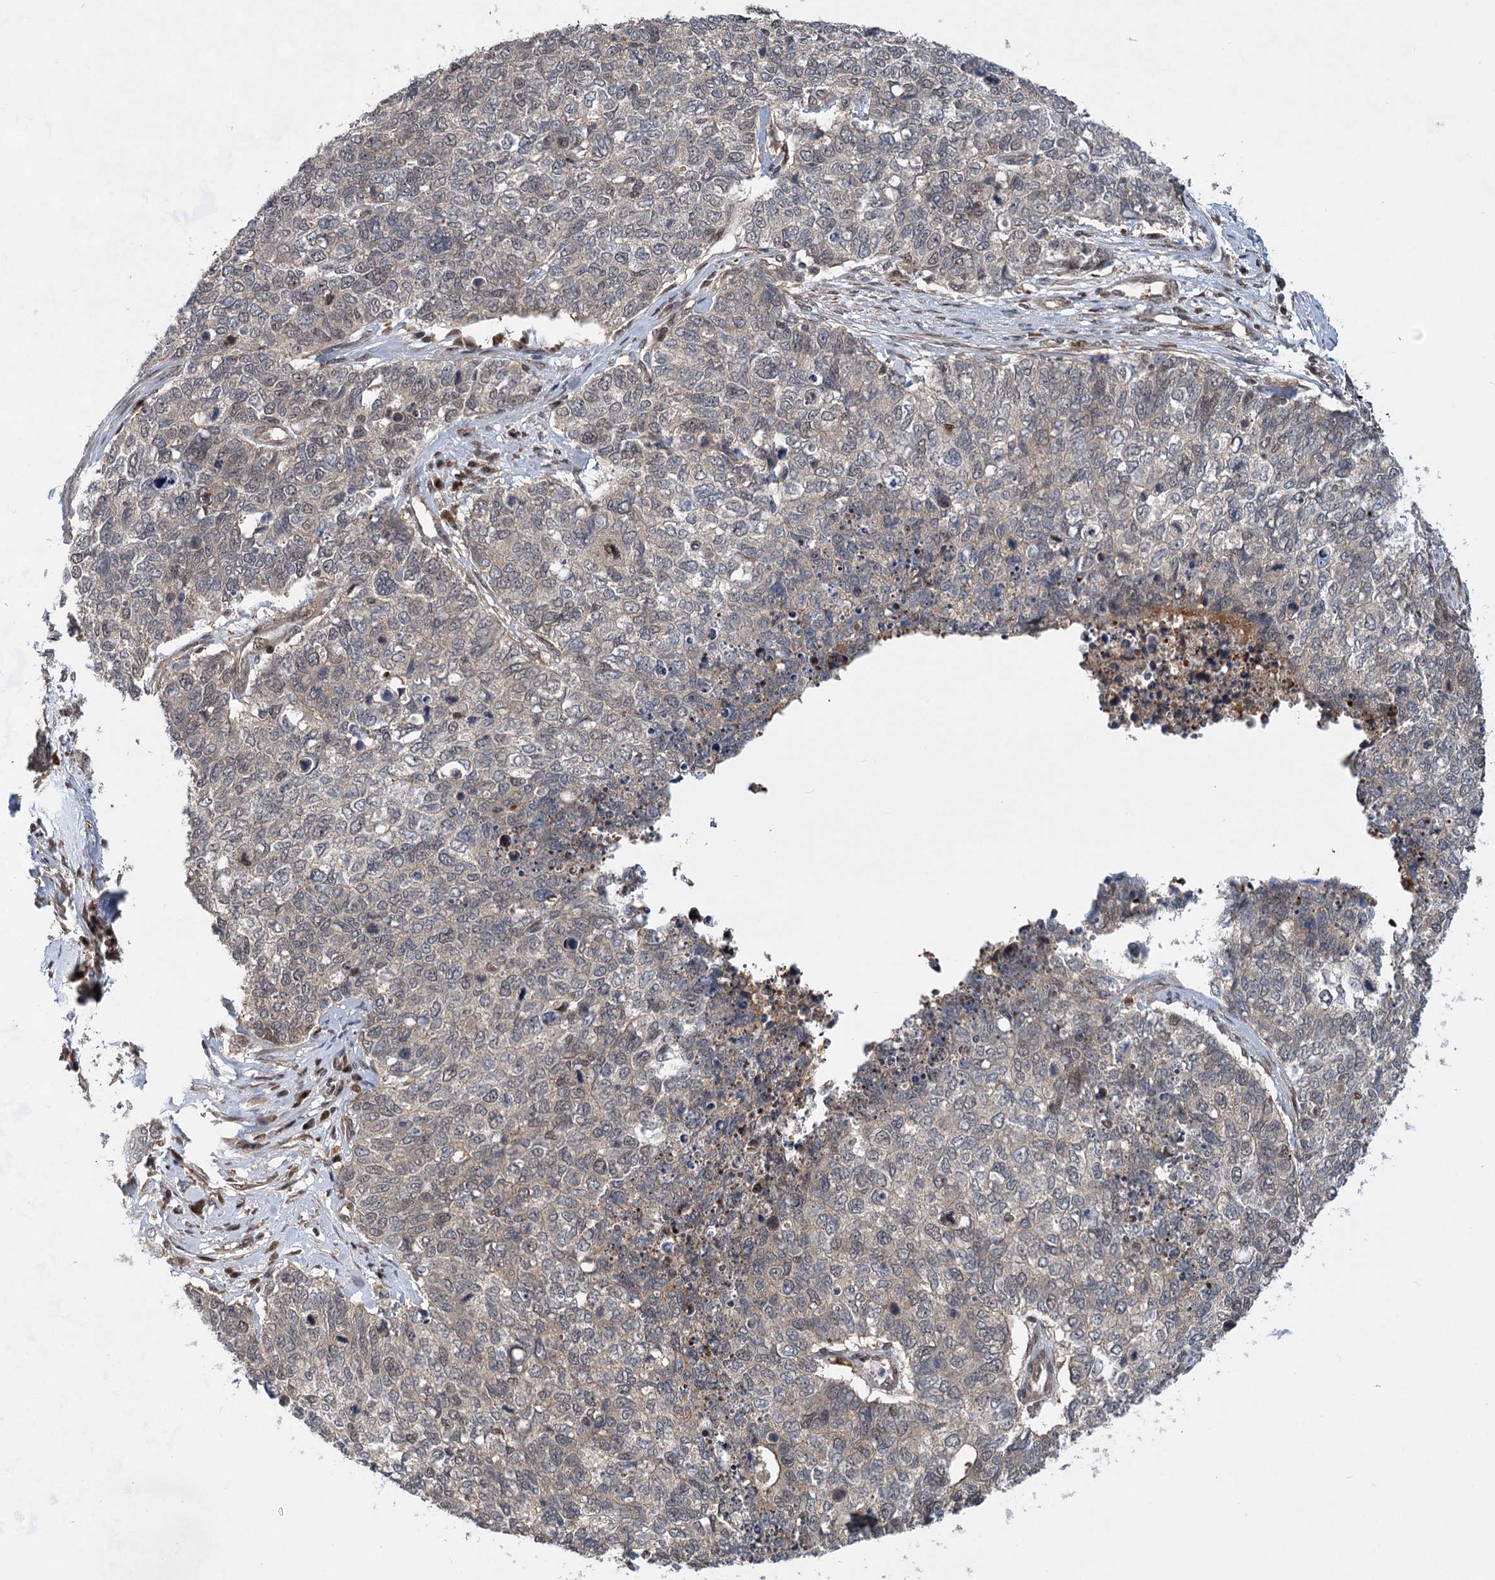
{"staining": {"intensity": "negative", "quantity": "none", "location": "none"}, "tissue": "cervical cancer", "cell_type": "Tumor cells", "image_type": "cancer", "snomed": [{"axis": "morphology", "description": "Squamous cell carcinoma, NOS"}, {"axis": "topography", "description": "Cervix"}], "caption": "Cervical cancer was stained to show a protein in brown. There is no significant expression in tumor cells. Nuclei are stained in blue.", "gene": "GPBP1", "patient": {"sex": "female", "age": 63}}